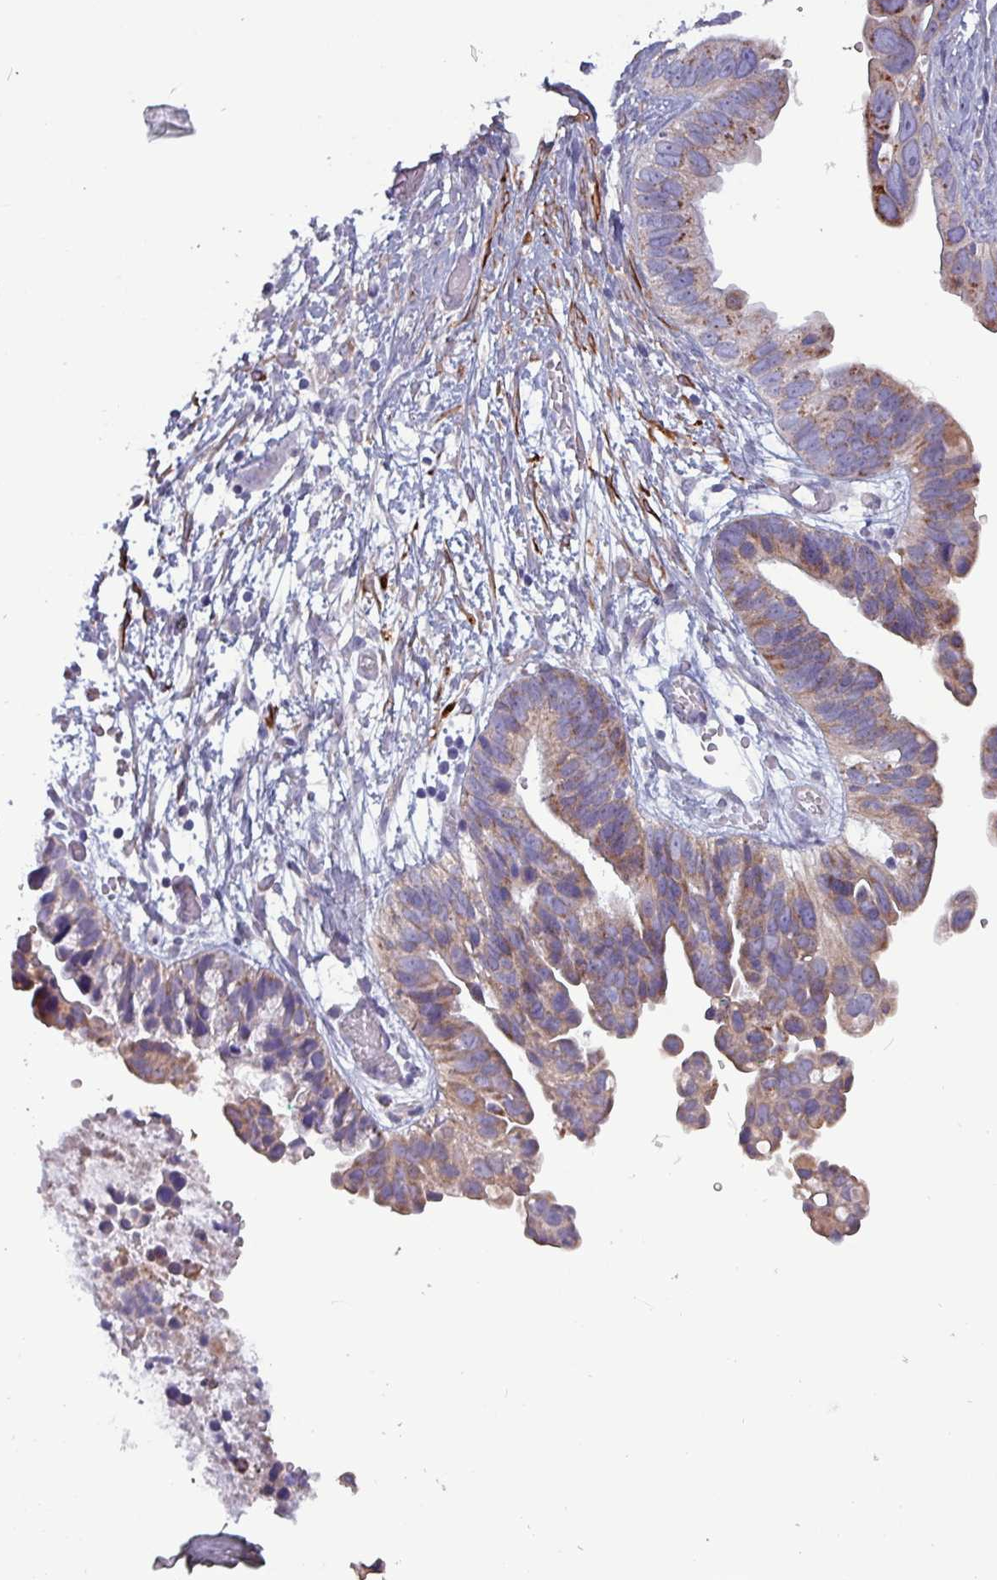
{"staining": {"intensity": "moderate", "quantity": "25%-75%", "location": "cytoplasmic/membranous"}, "tissue": "ovarian cancer", "cell_type": "Tumor cells", "image_type": "cancer", "snomed": [{"axis": "morphology", "description": "Cystadenocarcinoma, serous, NOS"}, {"axis": "topography", "description": "Ovary"}], "caption": "Brown immunohistochemical staining in human ovarian cancer exhibits moderate cytoplasmic/membranous staining in approximately 25%-75% of tumor cells.", "gene": "HSD3B7", "patient": {"sex": "female", "age": 56}}